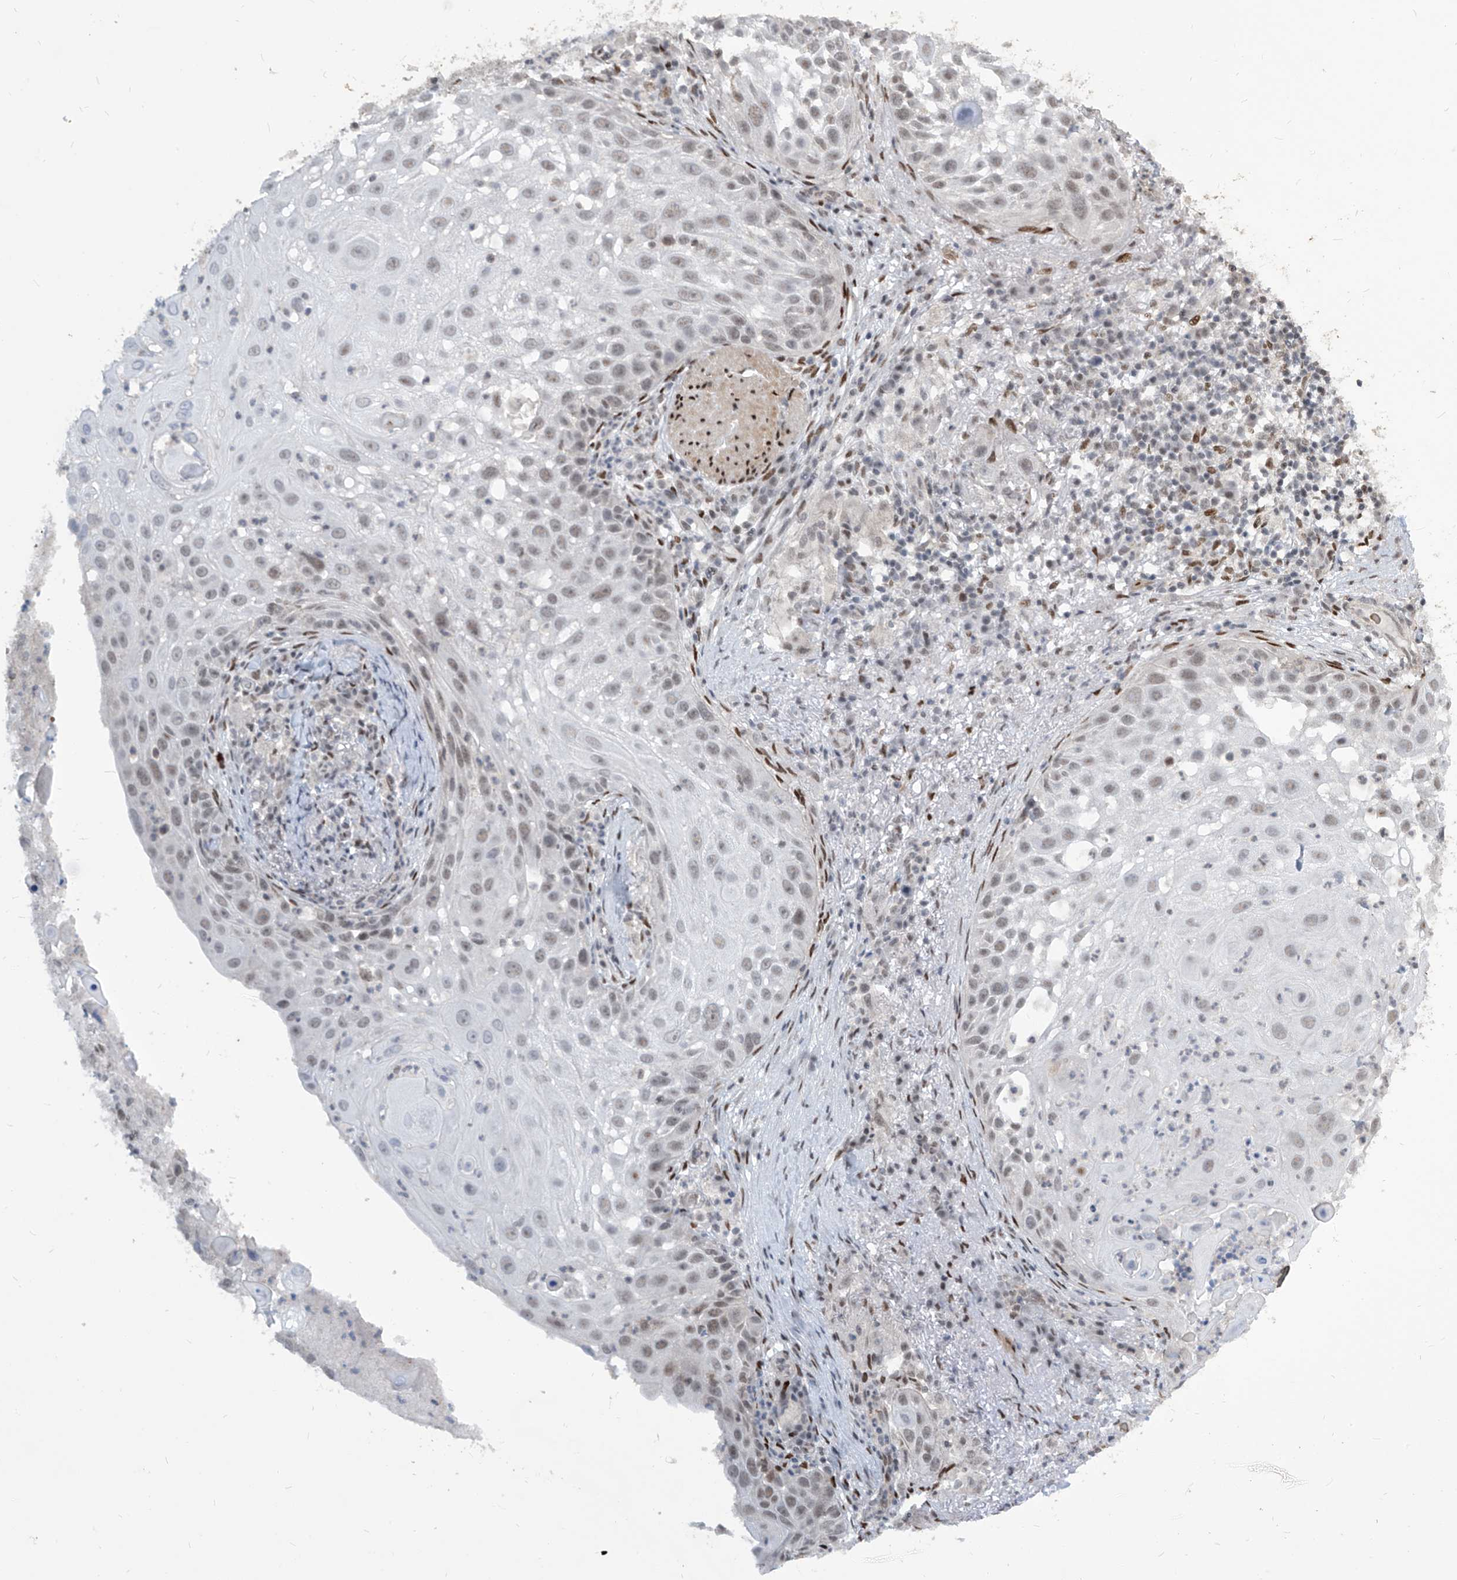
{"staining": {"intensity": "weak", "quantity": "25%-75%", "location": "nuclear"}, "tissue": "skin cancer", "cell_type": "Tumor cells", "image_type": "cancer", "snomed": [{"axis": "morphology", "description": "Squamous cell carcinoma, NOS"}, {"axis": "topography", "description": "Skin"}], "caption": "Immunohistochemistry photomicrograph of neoplastic tissue: squamous cell carcinoma (skin) stained using IHC shows low levels of weak protein expression localized specifically in the nuclear of tumor cells, appearing as a nuclear brown color.", "gene": "IRF2", "patient": {"sex": "female", "age": 44}}